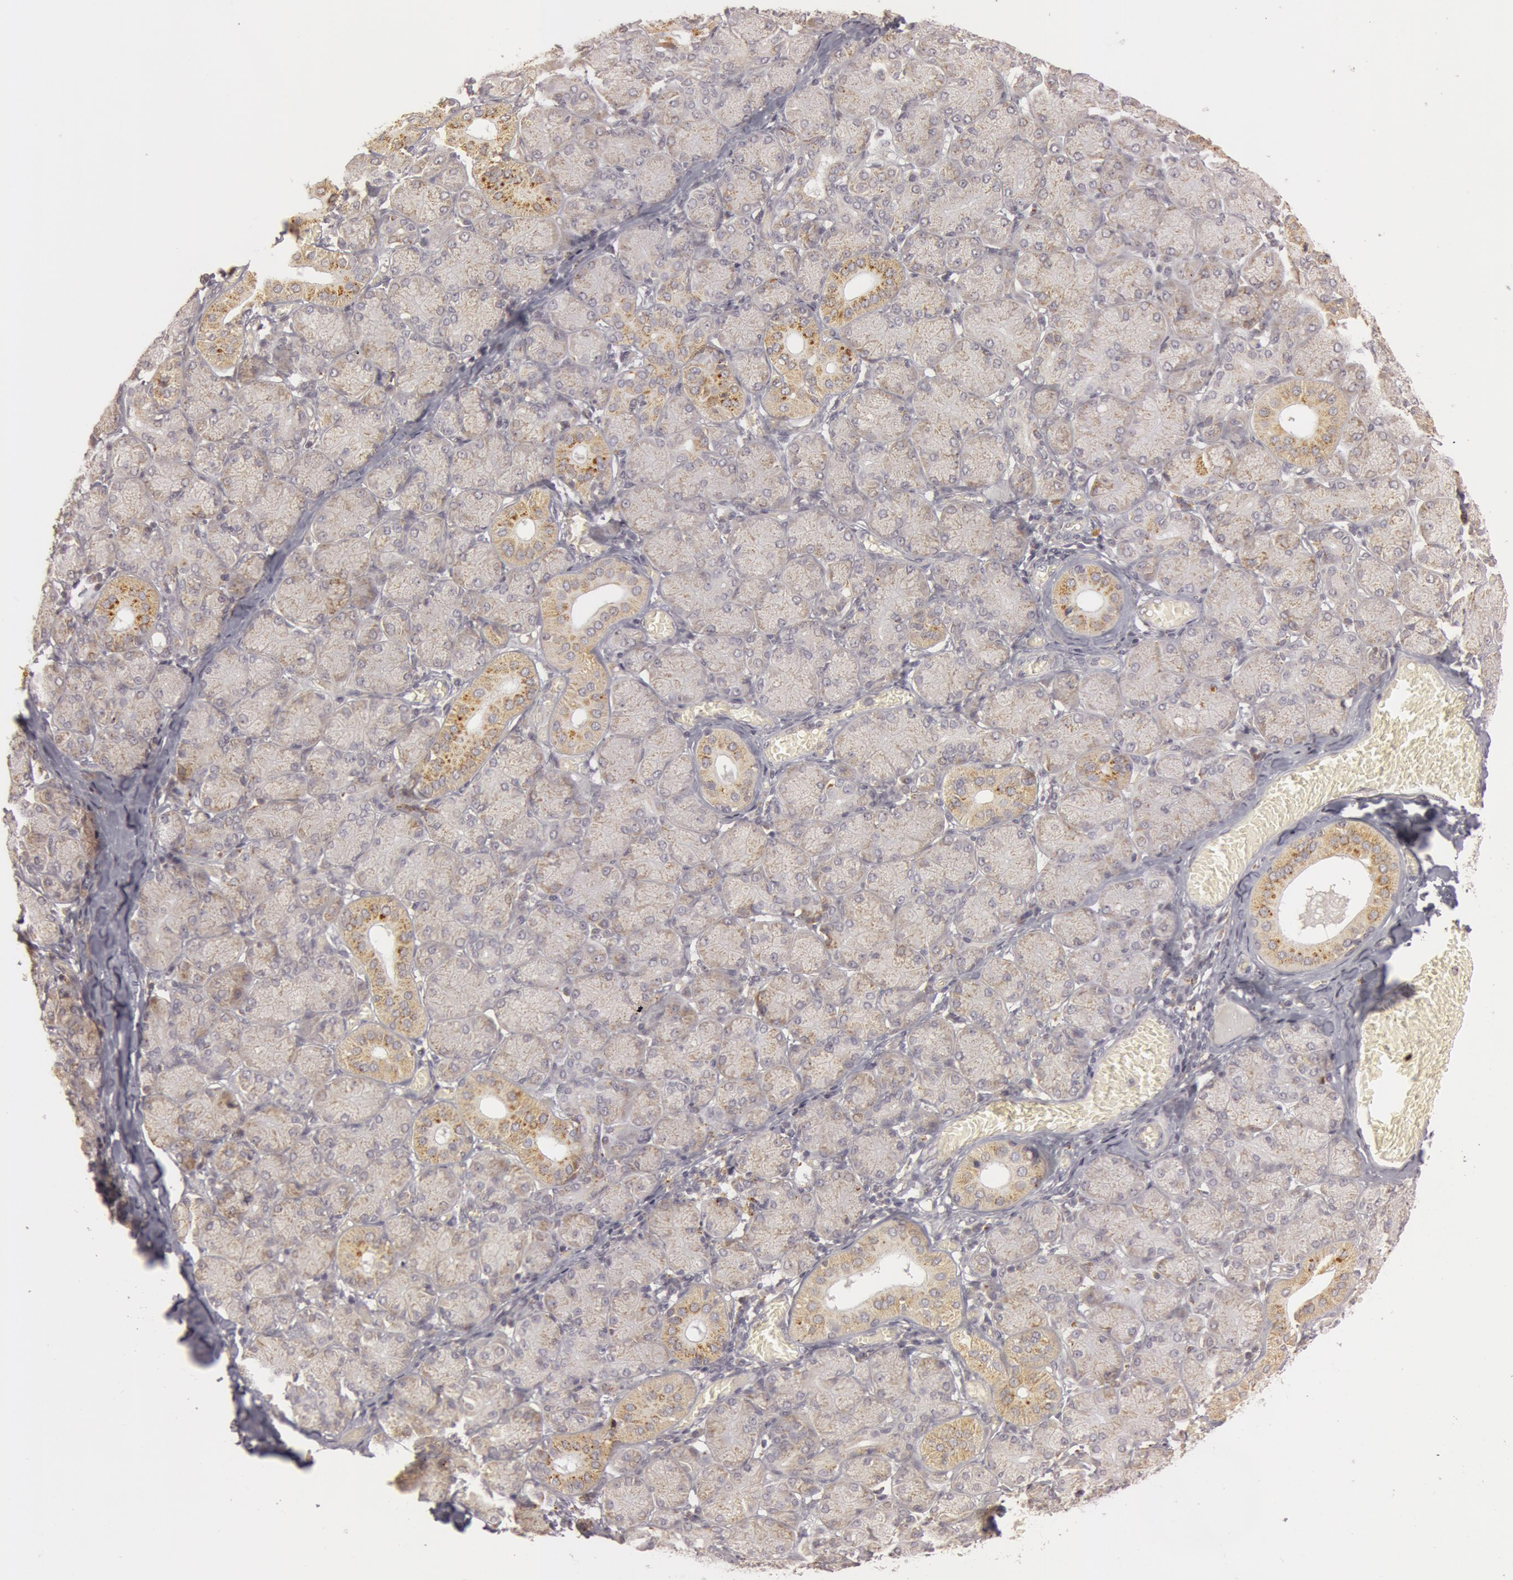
{"staining": {"intensity": "weak", "quantity": ">75%", "location": "cytoplasmic/membranous"}, "tissue": "salivary gland", "cell_type": "Glandular cells", "image_type": "normal", "snomed": [{"axis": "morphology", "description": "Normal tissue, NOS"}, {"axis": "topography", "description": "Salivary gland"}], "caption": "Salivary gland stained with DAB immunohistochemistry (IHC) shows low levels of weak cytoplasmic/membranous expression in about >75% of glandular cells.", "gene": "C7", "patient": {"sex": "female", "age": 24}}